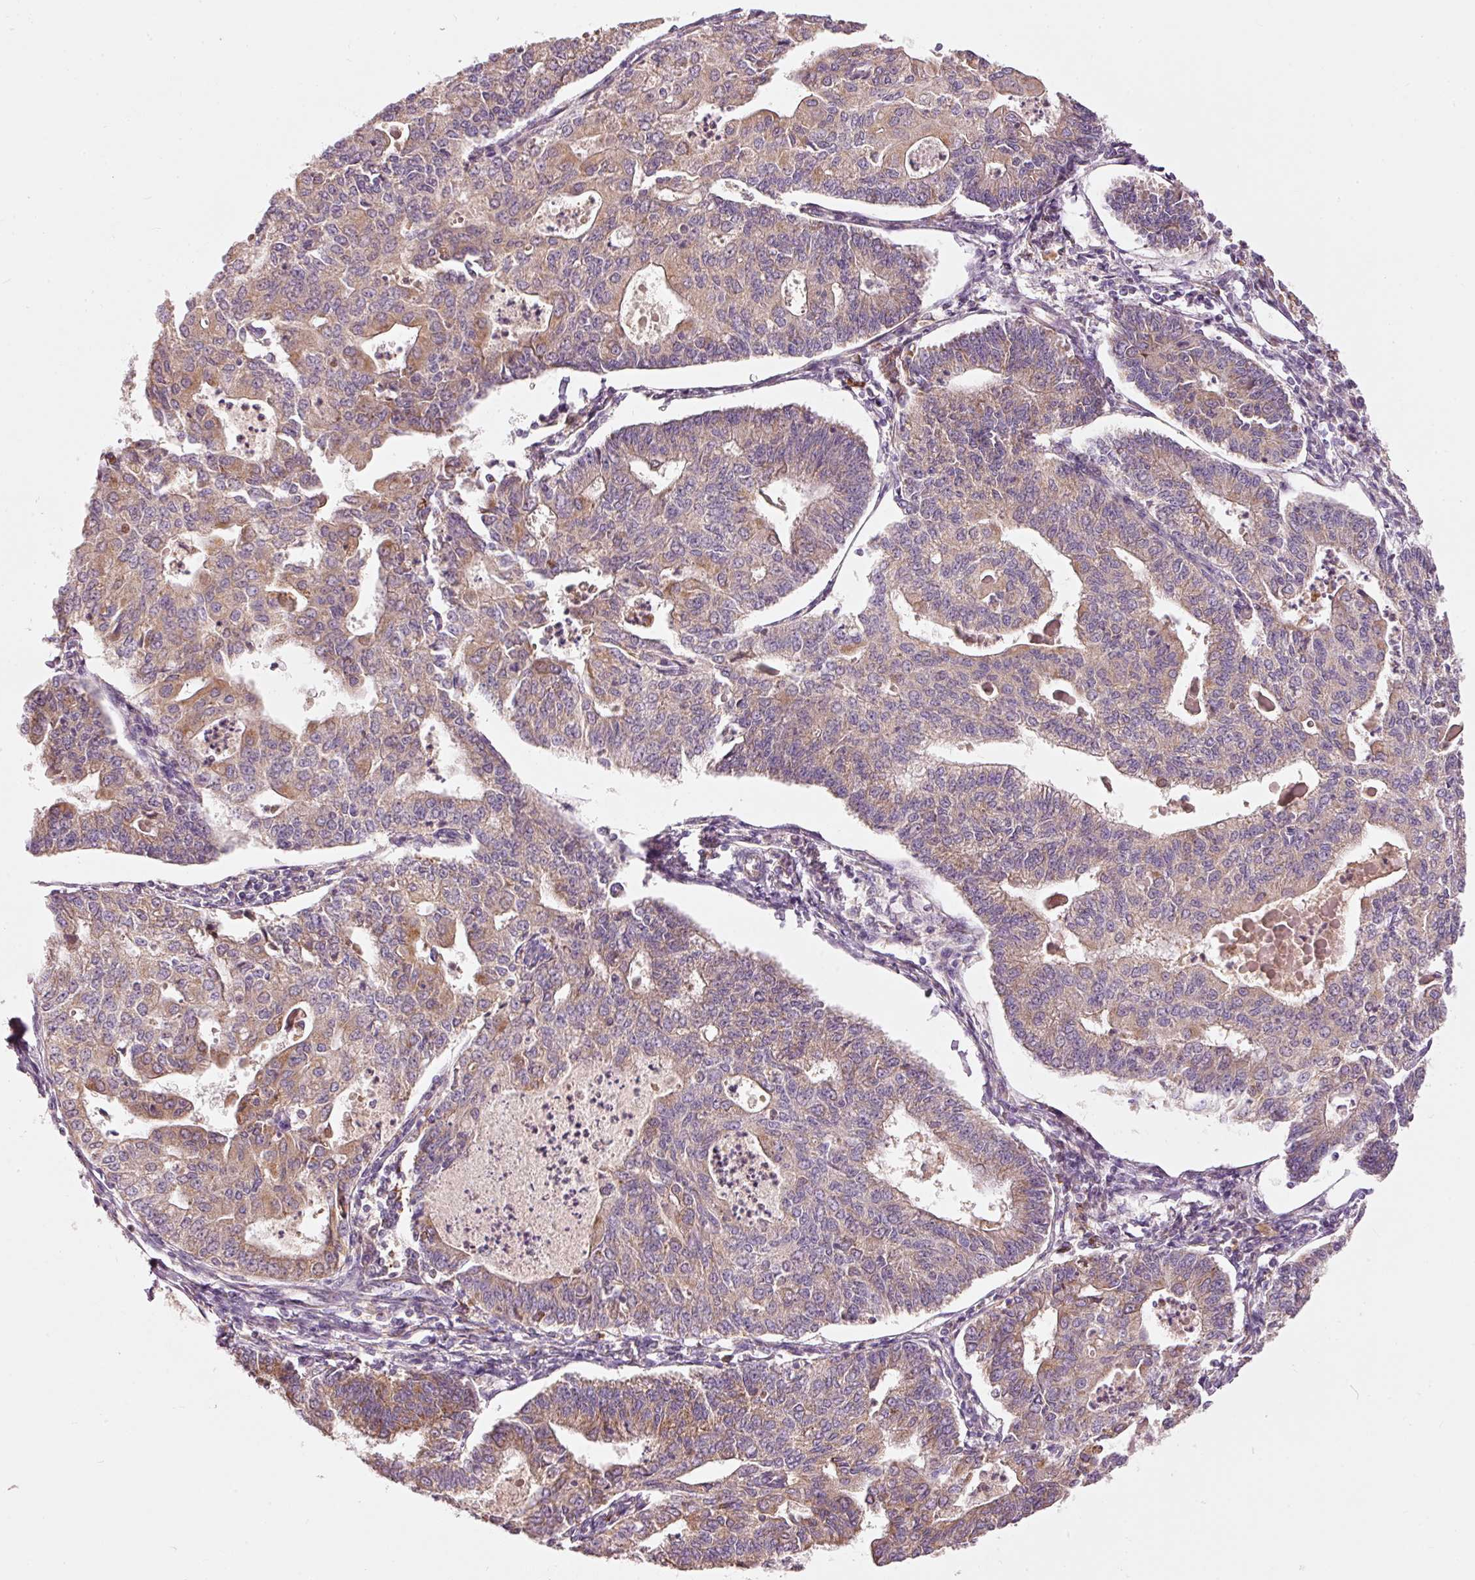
{"staining": {"intensity": "weak", "quantity": "25%-75%", "location": "cytoplasmic/membranous"}, "tissue": "endometrial cancer", "cell_type": "Tumor cells", "image_type": "cancer", "snomed": [{"axis": "morphology", "description": "Adenocarcinoma, NOS"}, {"axis": "topography", "description": "Endometrium"}], "caption": "Endometrial cancer (adenocarcinoma) stained for a protein displays weak cytoplasmic/membranous positivity in tumor cells.", "gene": "KLHL21", "patient": {"sex": "female", "age": 56}}